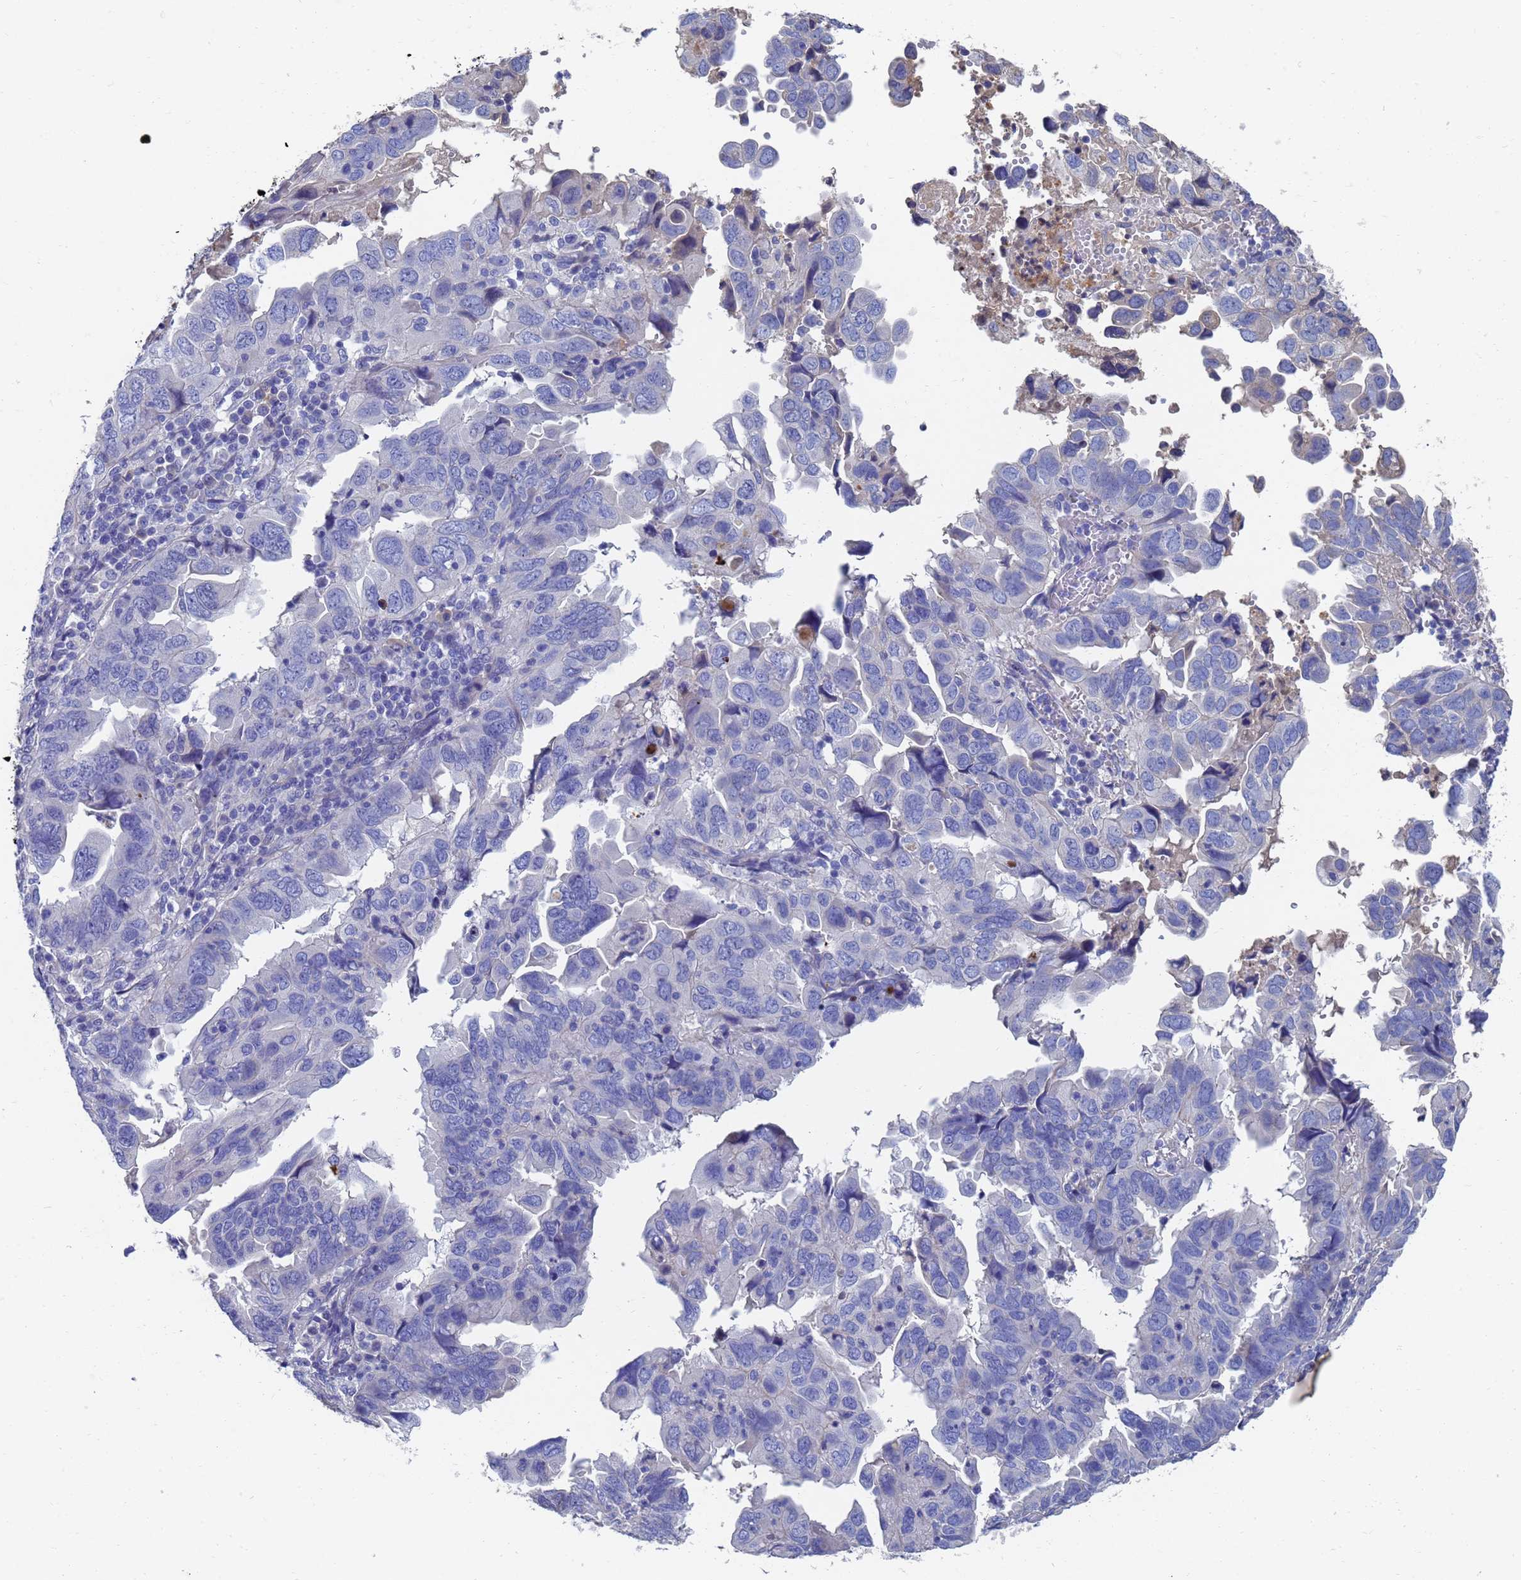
{"staining": {"intensity": "negative", "quantity": "none", "location": "none"}, "tissue": "endometrial cancer", "cell_type": "Tumor cells", "image_type": "cancer", "snomed": [{"axis": "morphology", "description": "Adenocarcinoma, NOS"}, {"axis": "topography", "description": "Uterus"}], "caption": "Immunohistochemistry (IHC) of human endometrial cancer (adenocarcinoma) shows no expression in tumor cells.", "gene": "LBX2", "patient": {"sex": "female", "age": 77}}